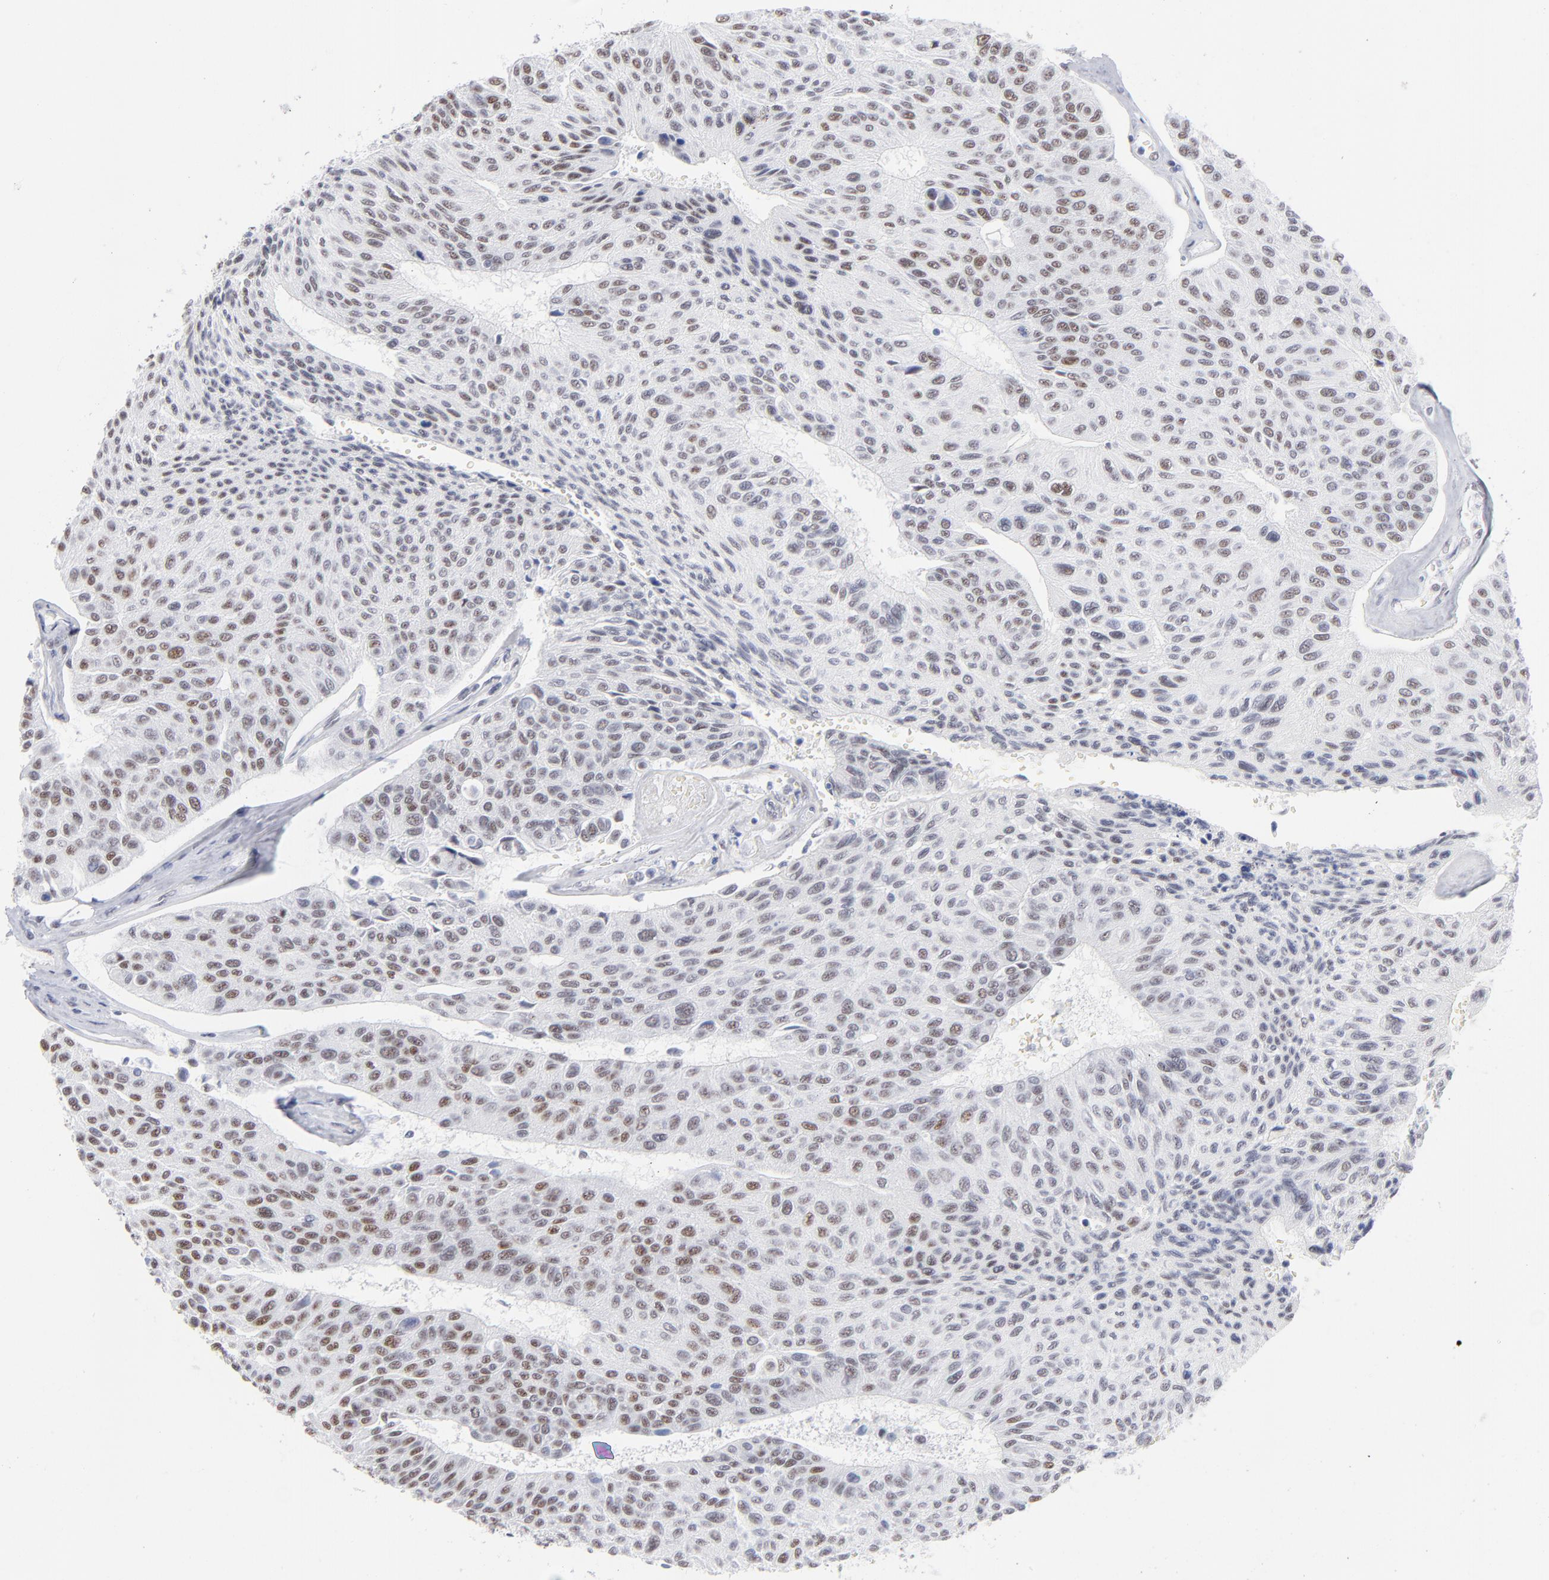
{"staining": {"intensity": "moderate", "quantity": "25%-75%", "location": "nuclear"}, "tissue": "urothelial cancer", "cell_type": "Tumor cells", "image_type": "cancer", "snomed": [{"axis": "morphology", "description": "Urothelial carcinoma, High grade"}, {"axis": "topography", "description": "Urinary bladder"}], "caption": "Immunohistochemical staining of high-grade urothelial carcinoma displays medium levels of moderate nuclear positivity in approximately 25%-75% of tumor cells. Immunohistochemistry stains the protein of interest in brown and the nuclei are stained blue.", "gene": "SNRPB", "patient": {"sex": "male", "age": 66}}